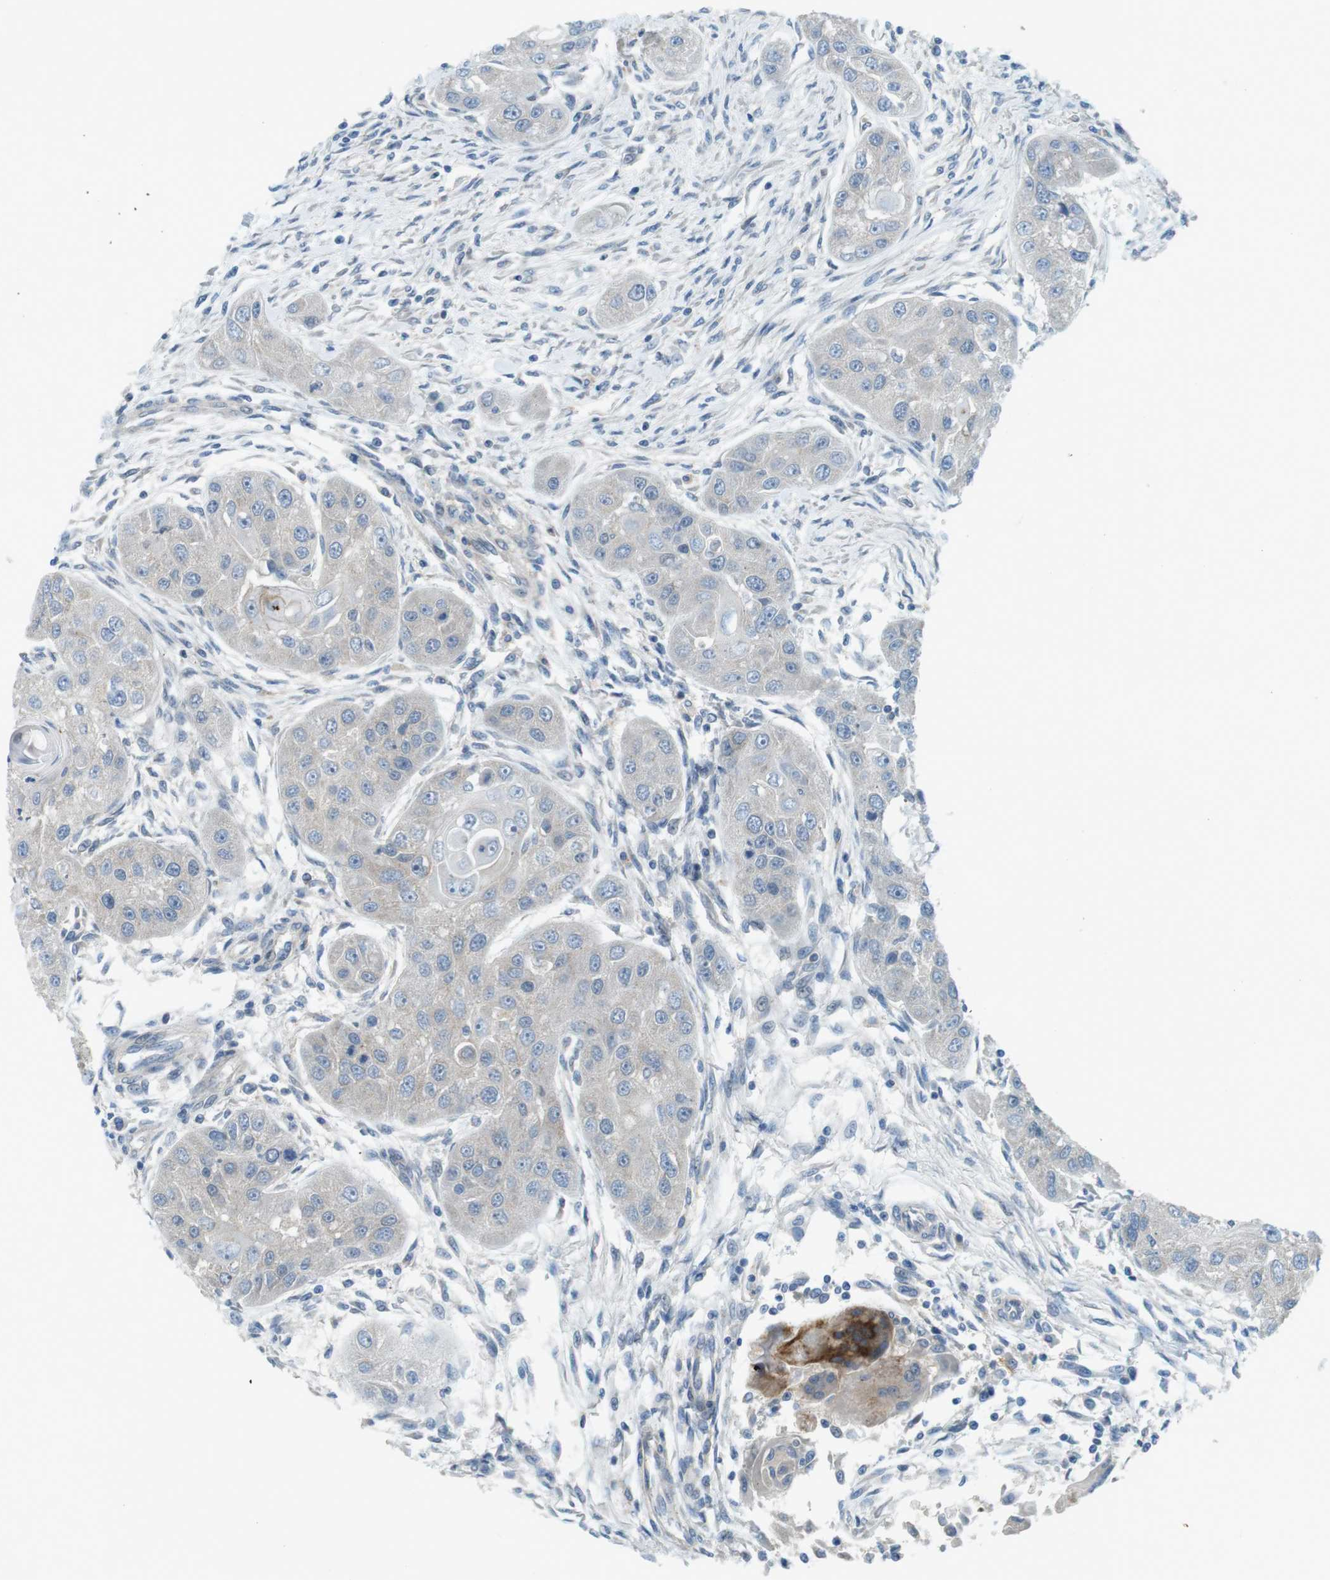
{"staining": {"intensity": "negative", "quantity": "none", "location": "none"}, "tissue": "head and neck cancer", "cell_type": "Tumor cells", "image_type": "cancer", "snomed": [{"axis": "morphology", "description": "Normal tissue, NOS"}, {"axis": "morphology", "description": "Squamous cell carcinoma, NOS"}, {"axis": "topography", "description": "Skeletal muscle"}, {"axis": "topography", "description": "Head-Neck"}], "caption": "This image is of head and neck cancer (squamous cell carcinoma) stained with IHC to label a protein in brown with the nuclei are counter-stained blue. There is no positivity in tumor cells.", "gene": "TYW1", "patient": {"sex": "male", "age": 51}}